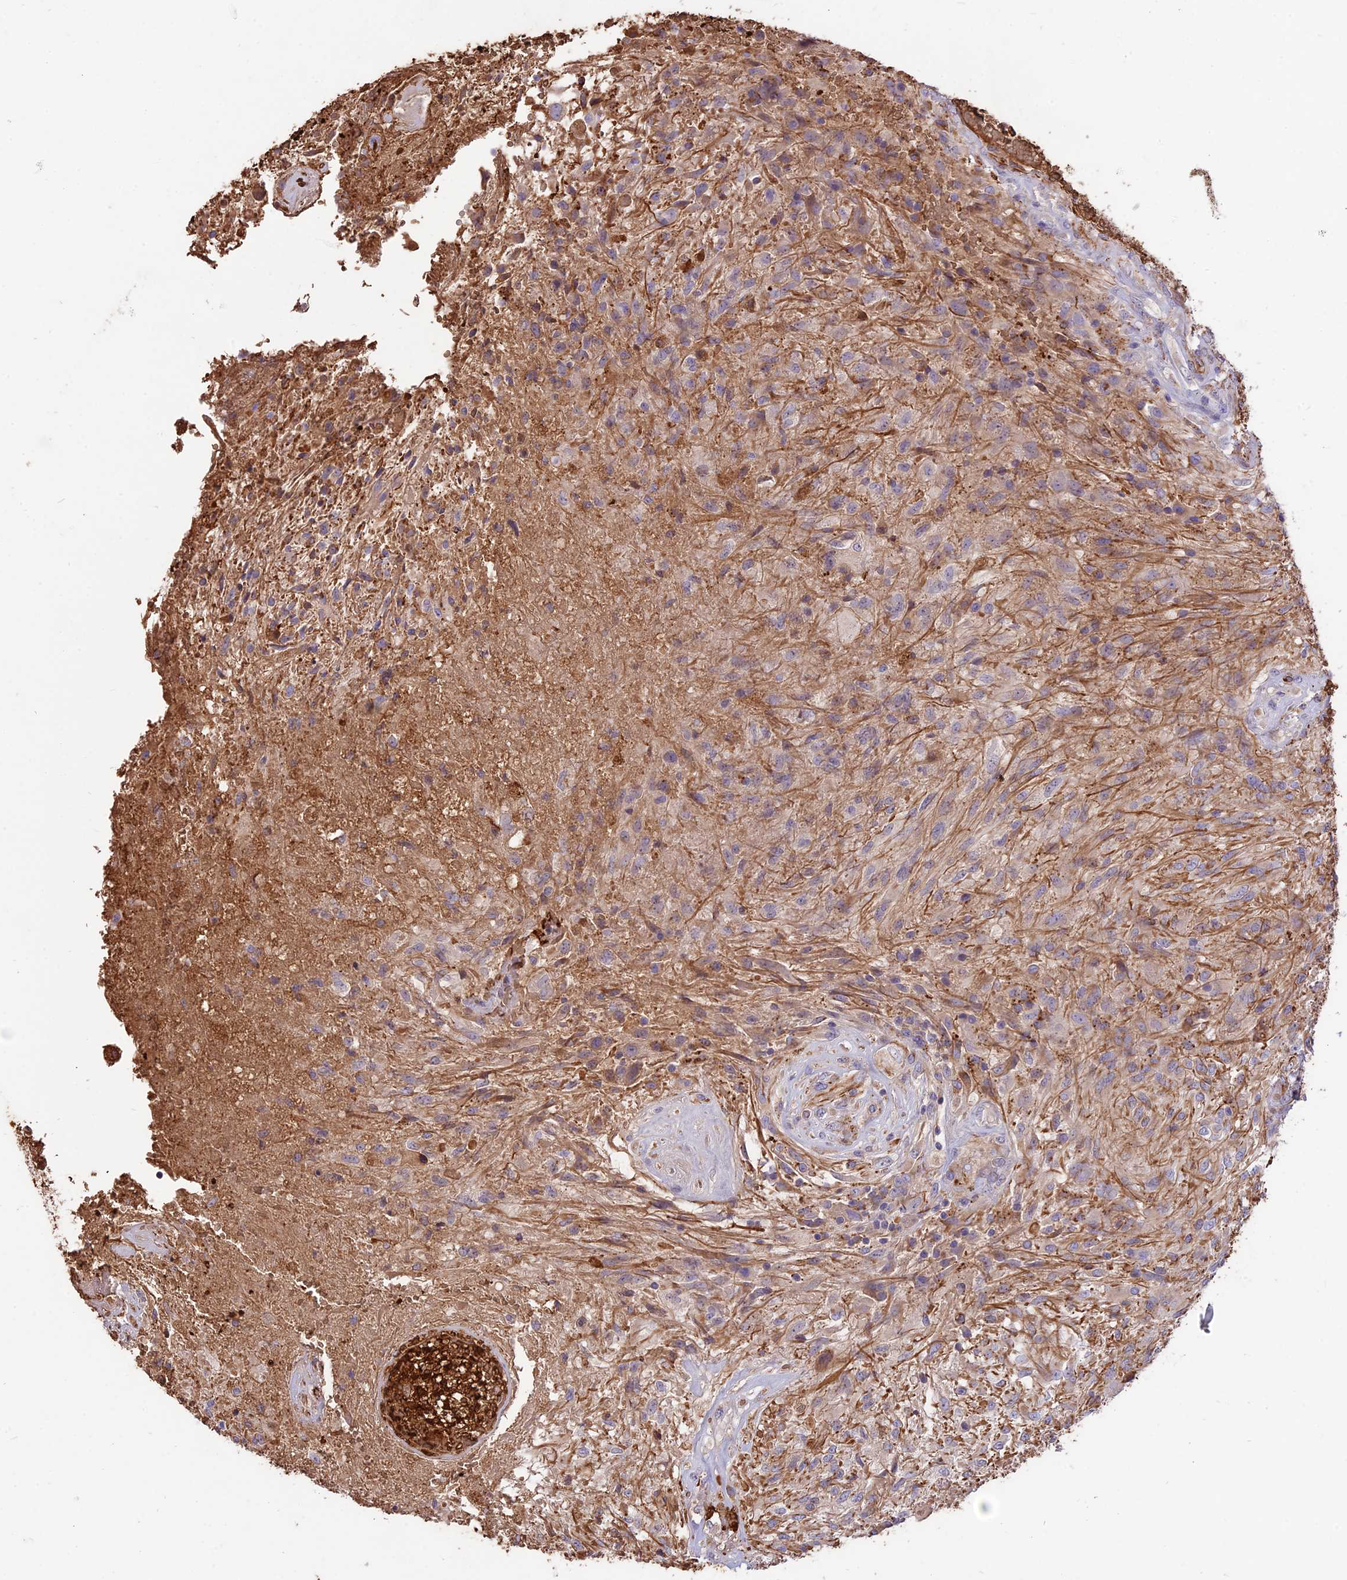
{"staining": {"intensity": "weak", "quantity": "25%-75%", "location": "cytoplasmic/membranous"}, "tissue": "glioma", "cell_type": "Tumor cells", "image_type": "cancer", "snomed": [{"axis": "morphology", "description": "Glioma, malignant, High grade"}, {"axis": "topography", "description": "Brain"}], "caption": "This is an image of immunohistochemistry (IHC) staining of malignant glioma (high-grade), which shows weak expression in the cytoplasmic/membranous of tumor cells.", "gene": "TTC4", "patient": {"sex": "male", "age": 56}}